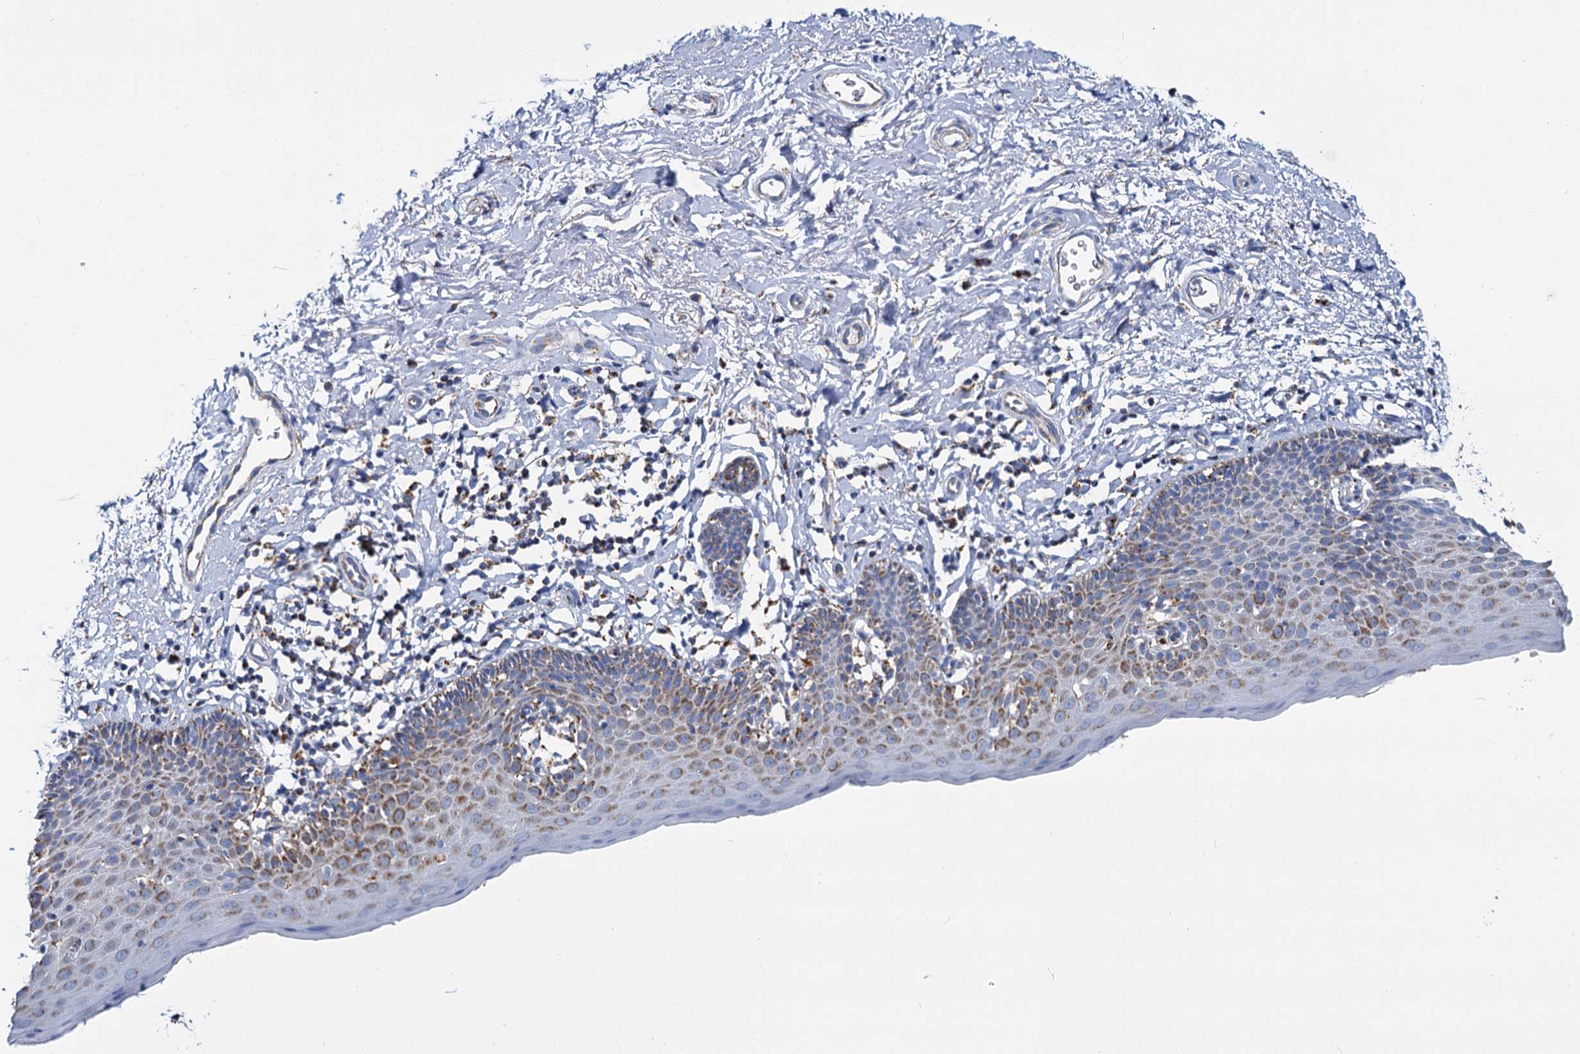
{"staining": {"intensity": "moderate", "quantity": "25%-75%", "location": "cytoplasmic/membranous"}, "tissue": "skin", "cell_type": "Epidermal cells", "image_type": "normal", "snomed": [{"axis": "morphology", "description": "Normal tissue, NOS"}, {"axis": "topography", "description": "Vulva"}], "caption": "Skin stained for a protein exhibits moderate cytoplasmic/membranous positivity in epidermal cells. (brown staining indicates protein expression, while blue staining denotes nuclei).", "gene": "CCP110", "patient": {"sex": "female", "age": 66}}